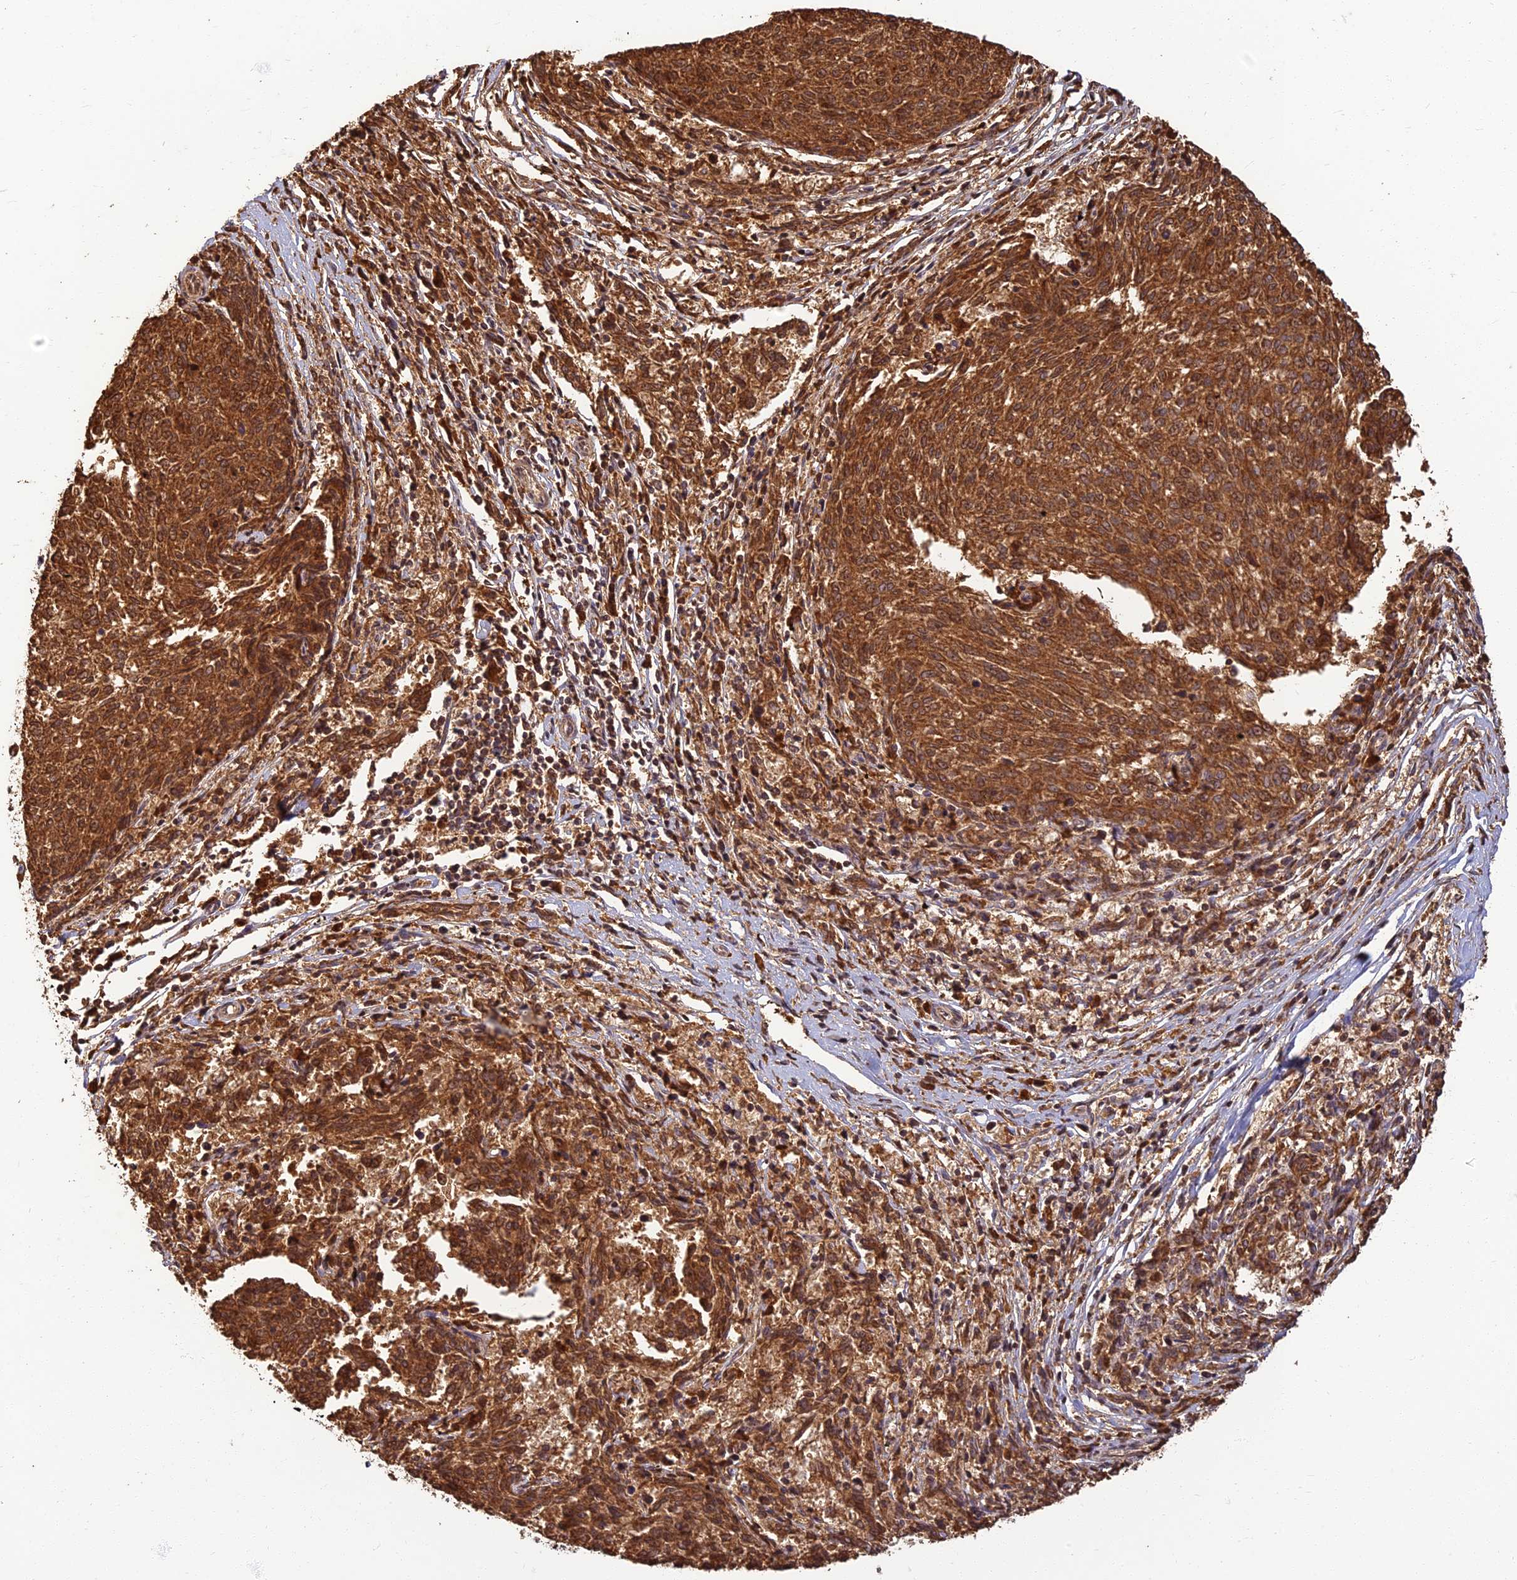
{"staining": {"intensity": "strong", "quantity": ">75%", "location": "cytoplasmic/membranous"}, "tissue": "melanoma", "cell_type": "Tumor cells", "image_type": "cancer", "snomed": [{"axis": "morphology", "description": "Malignant melanoma, NOS"}, {"axis": "topography", "description": "Skin"}], "caption": "The histopathology image shows a brown stain indicating the presence of a protein in the cytoplasmic/membranous of tumor cells in melanoma.", "gene": "CORO1C", "patient": {"sex": "female", "age": 72}}